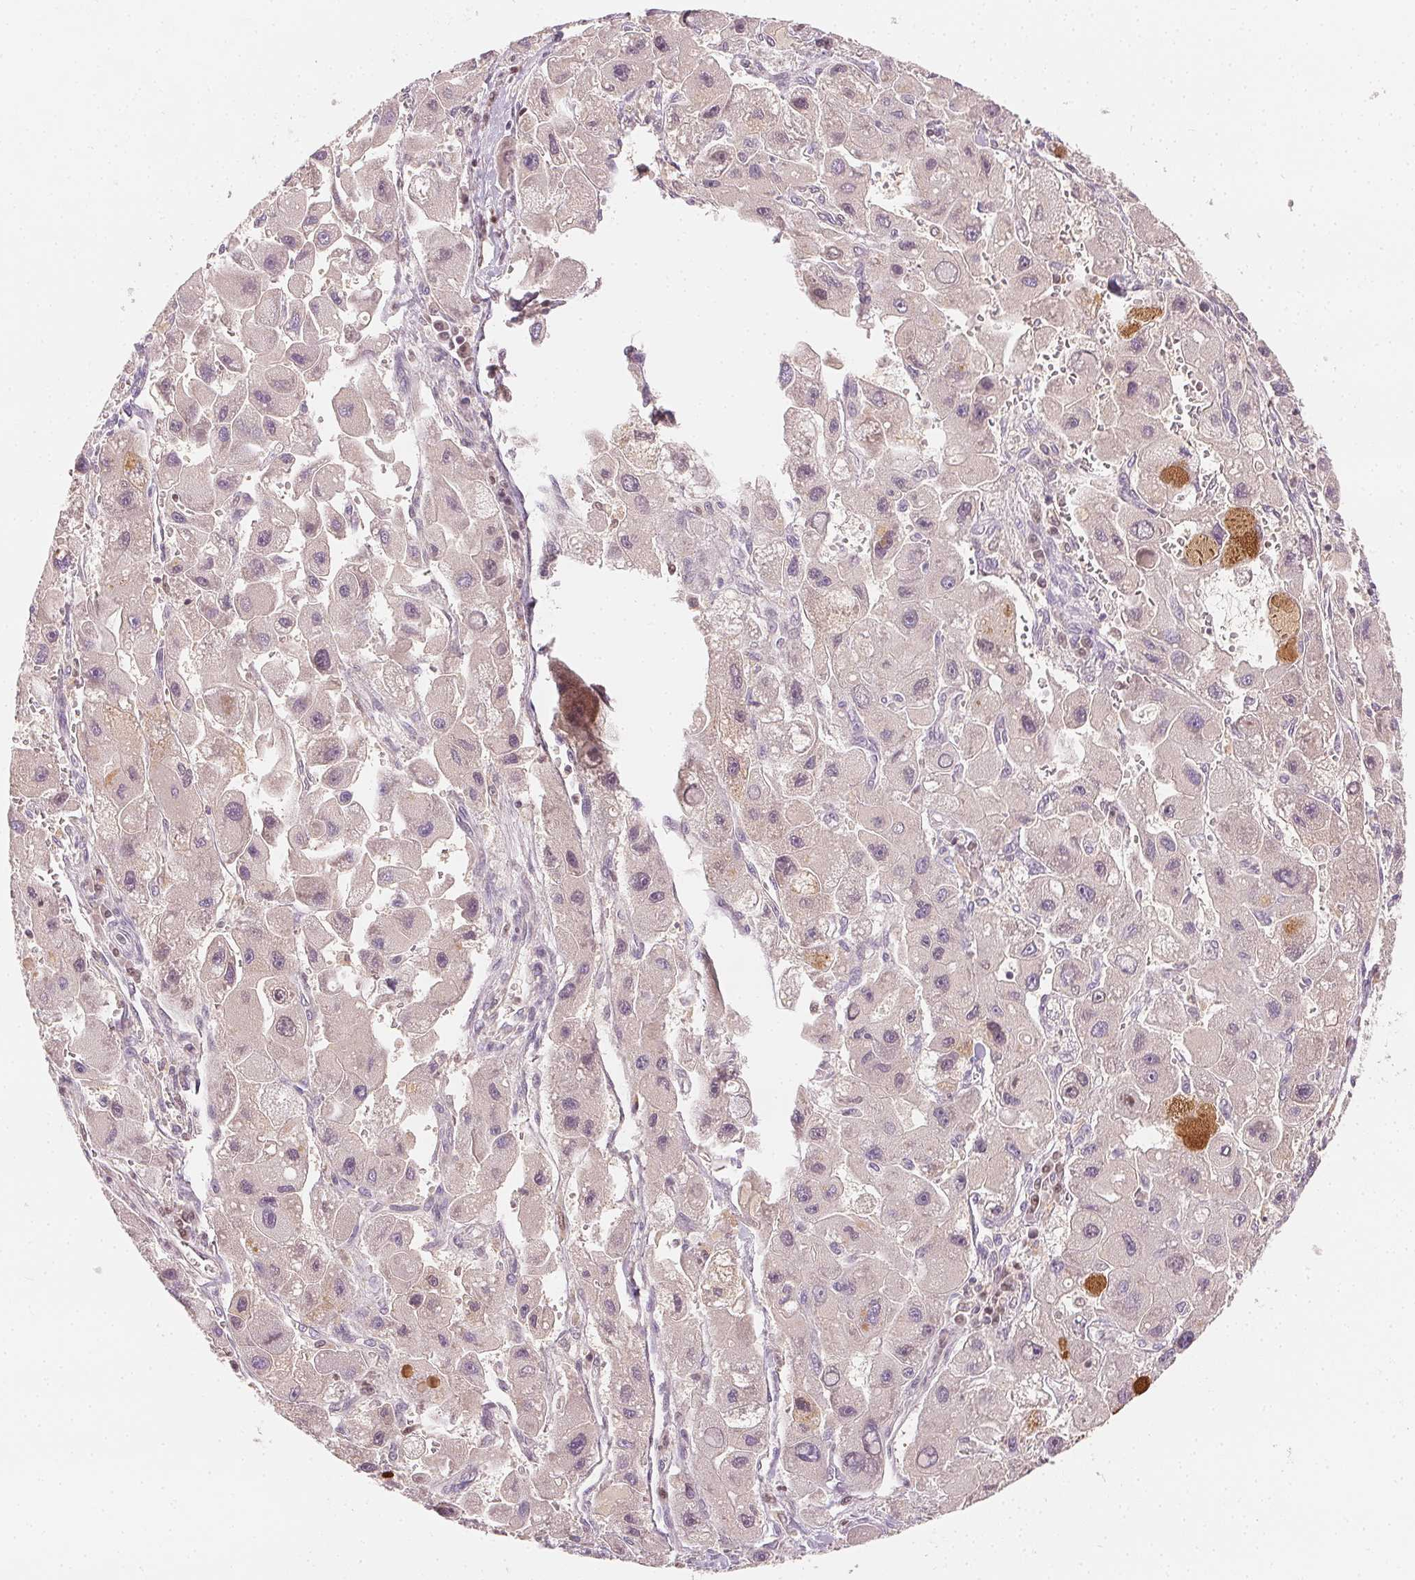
{"staining": {"intensity": "negative", "quantity": "none", "location": "none"}, "tissue": "liver cancer", "cell_type": "Tumor cells", "image_type": "cancer", "snomed": [{"axis": "morphology", "description": "Carcinoma, Hepatocellular, NOS"}, {"axis": "topography", "description": "Liver"}], "caption": "Human liver hepatocellular carcinoma stained for a protein using immunohistochemistry (IHC) displays no expression in tumor cells.", "gene": "AFM", "patient": {"sex": "male", "age": 24}}